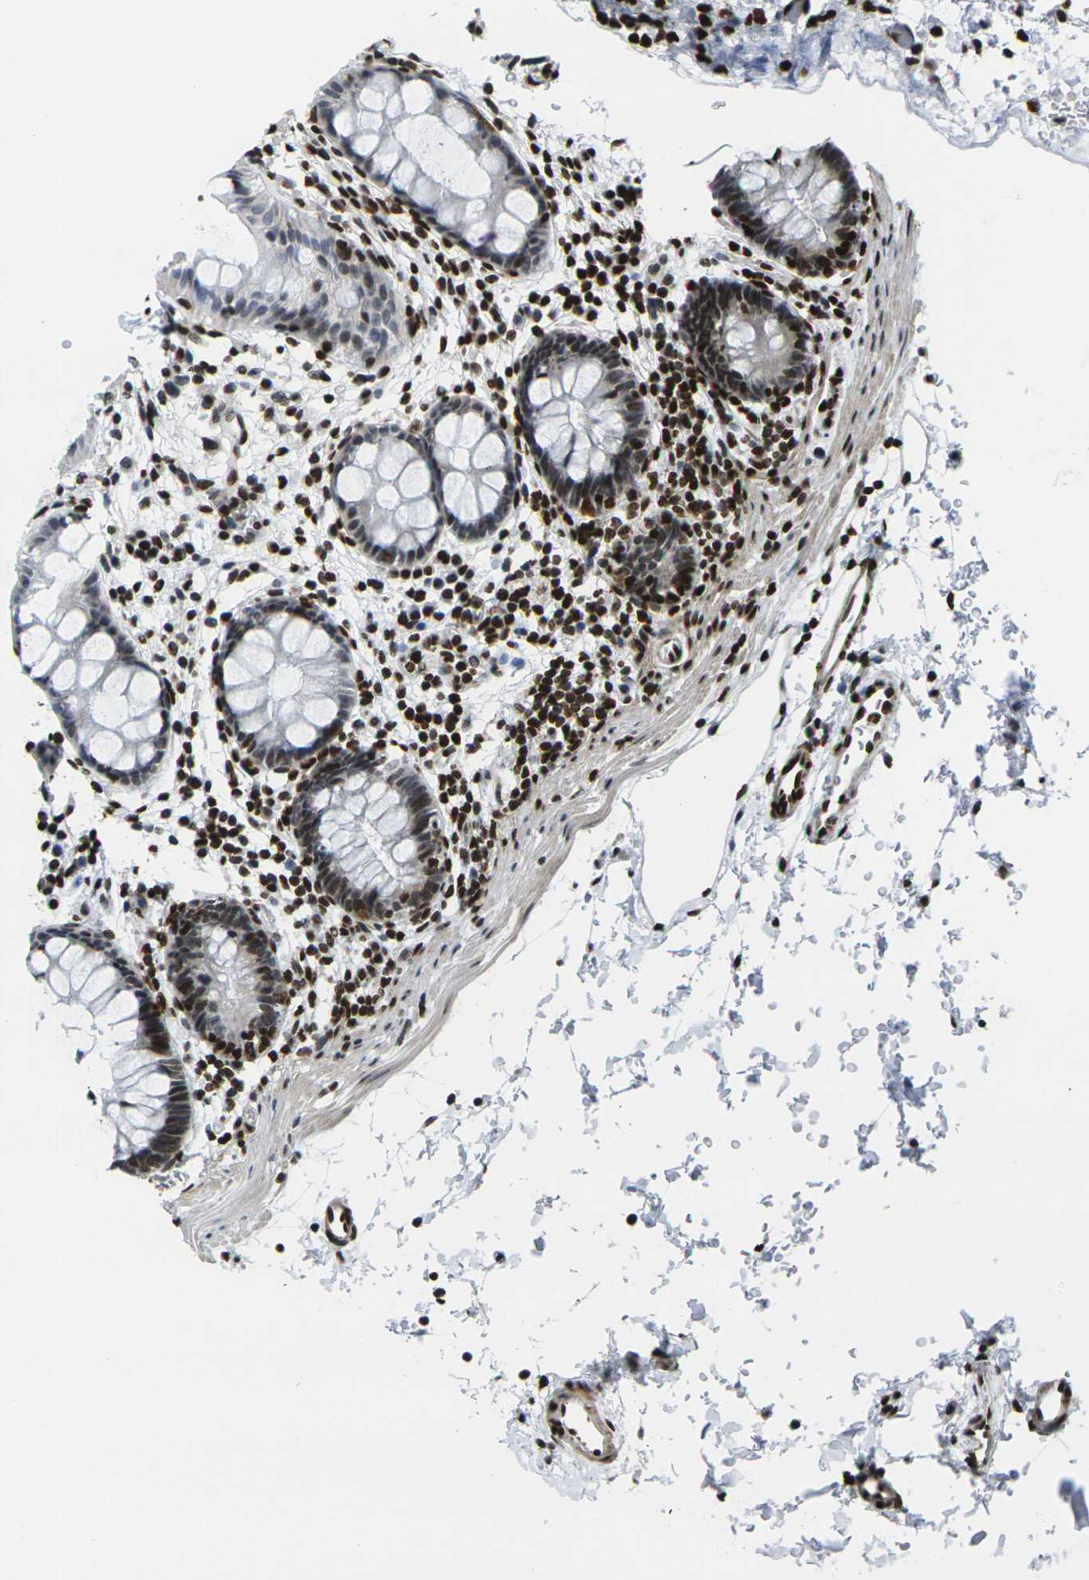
{"staining": {"intensity": "moderate", "quantity": "<25%", "location": "cytoplasmic/membranous,nuclear"}, "tissue": "rectum", "cell_type": "Glandular cells", "image_type": "normal", "snomed": [{"axis": "morphology", "description": "Normal tissue, NOS"}, {"axis": "topography", "description": "Rectum"}], "caption": "Immunohistochemistry photomicrograph of benign human rectum stained for a protein (brown), which exhibits low levels of moderate cytoplasmic/membranous,nuclear staining in about <25% of glandular cells.", "gene": "H1", "patient": {"sex": "female", "age": 24}}